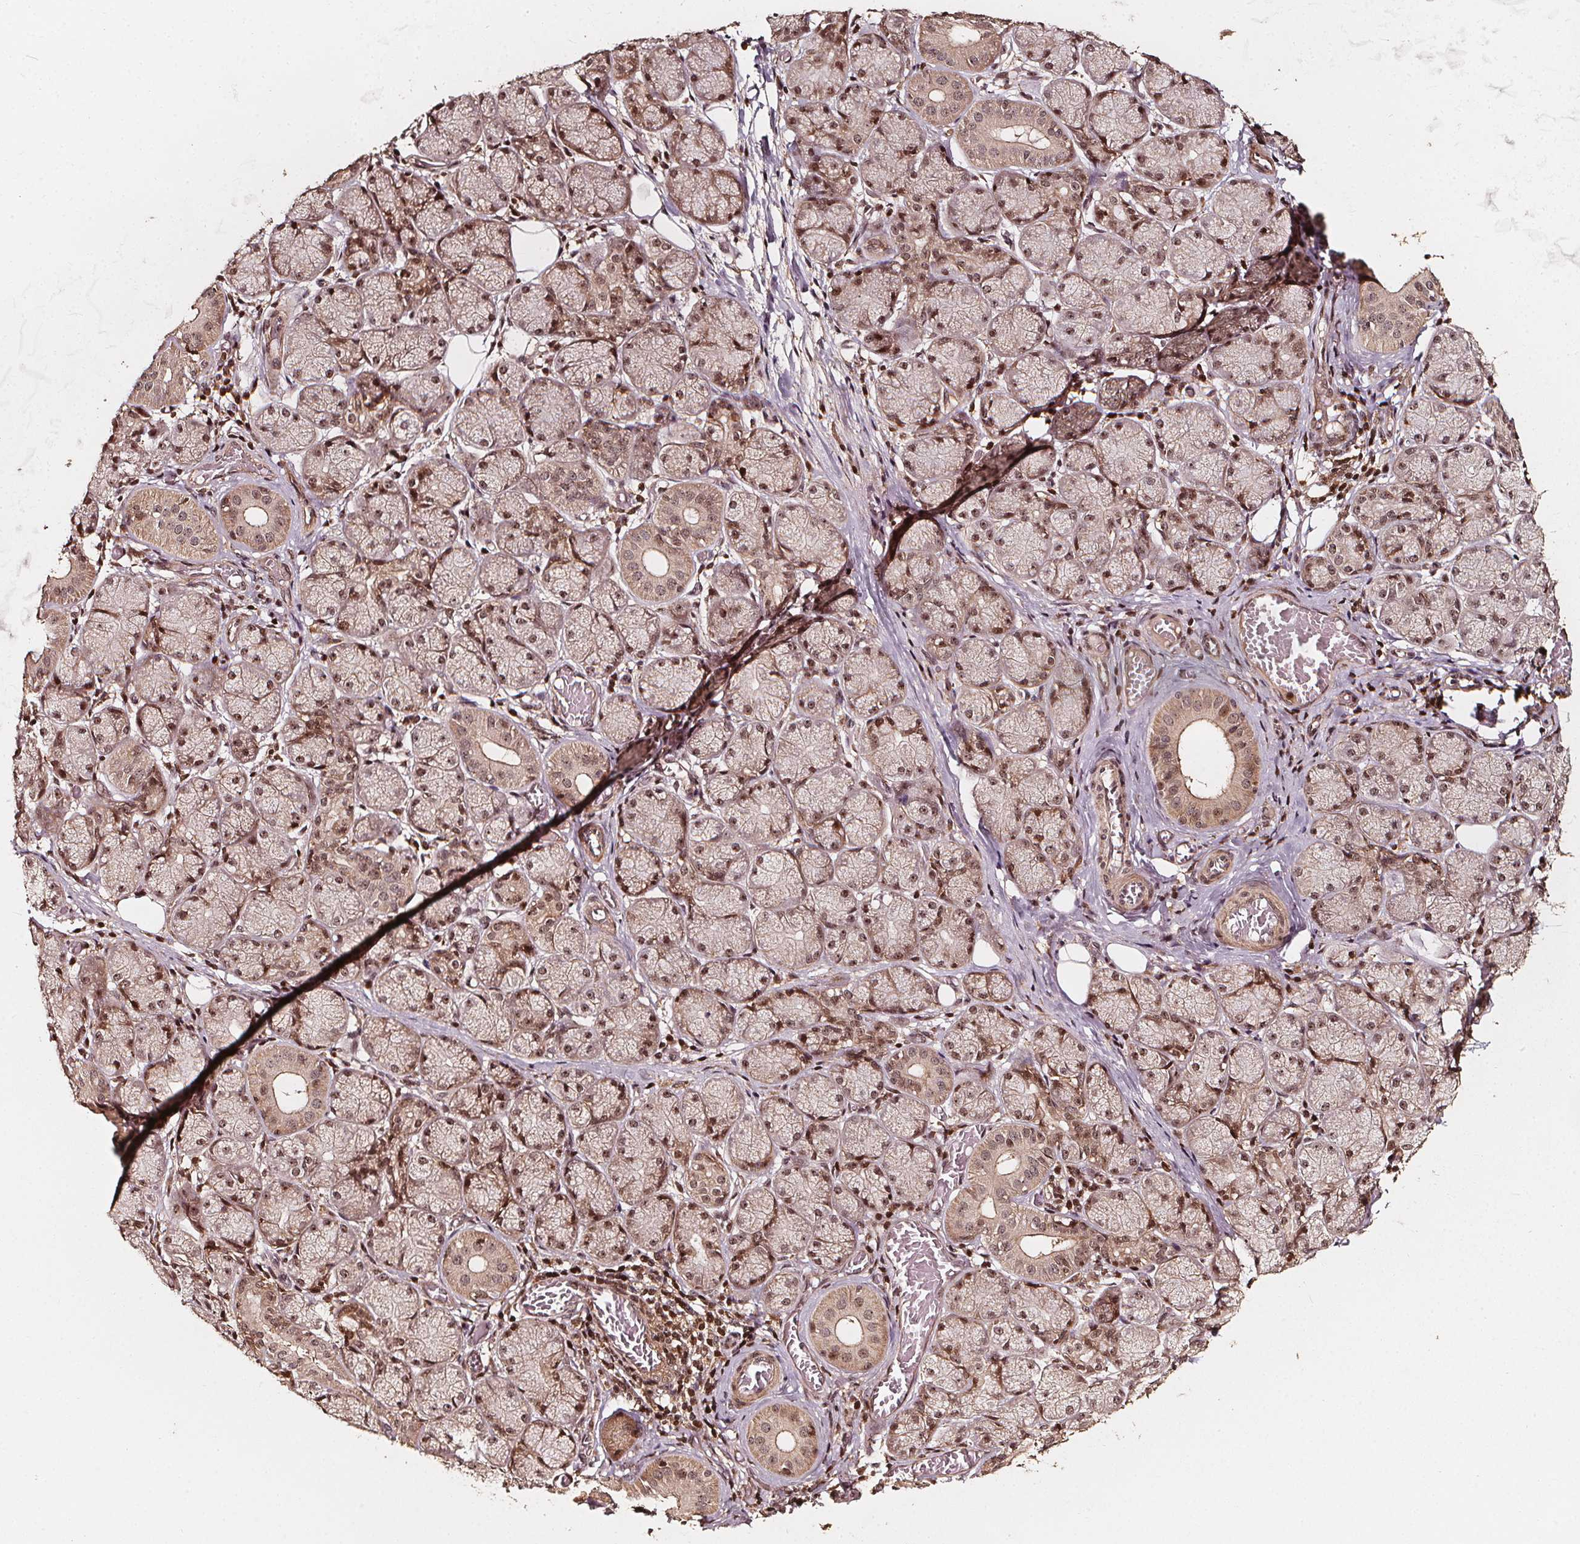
{"staining": {"intensity": "moderate", "quantity": ">75%", "location": "cytoplasmic/membranous,nuclear"}, "tissue": "salivary gland", "cell_type": "Glandular cells", "image_type": "normal", "snomed": [{"axis": "morphology", "description": "Normal tissue, NOS"}, {"axis": "topography", "description": "Salivary gland"}, {"axis": "topography", "description": "Peripheral nerve tissue"}], "caption": "Salivary gland was stained to show a protein in brown. There is medium levels of moderate cytoplasmic/membranous,nuclear expression in about >75% of glandular cells.", "gene": "EXOSC9", "patient": {"sex": "female", "age": 24}}